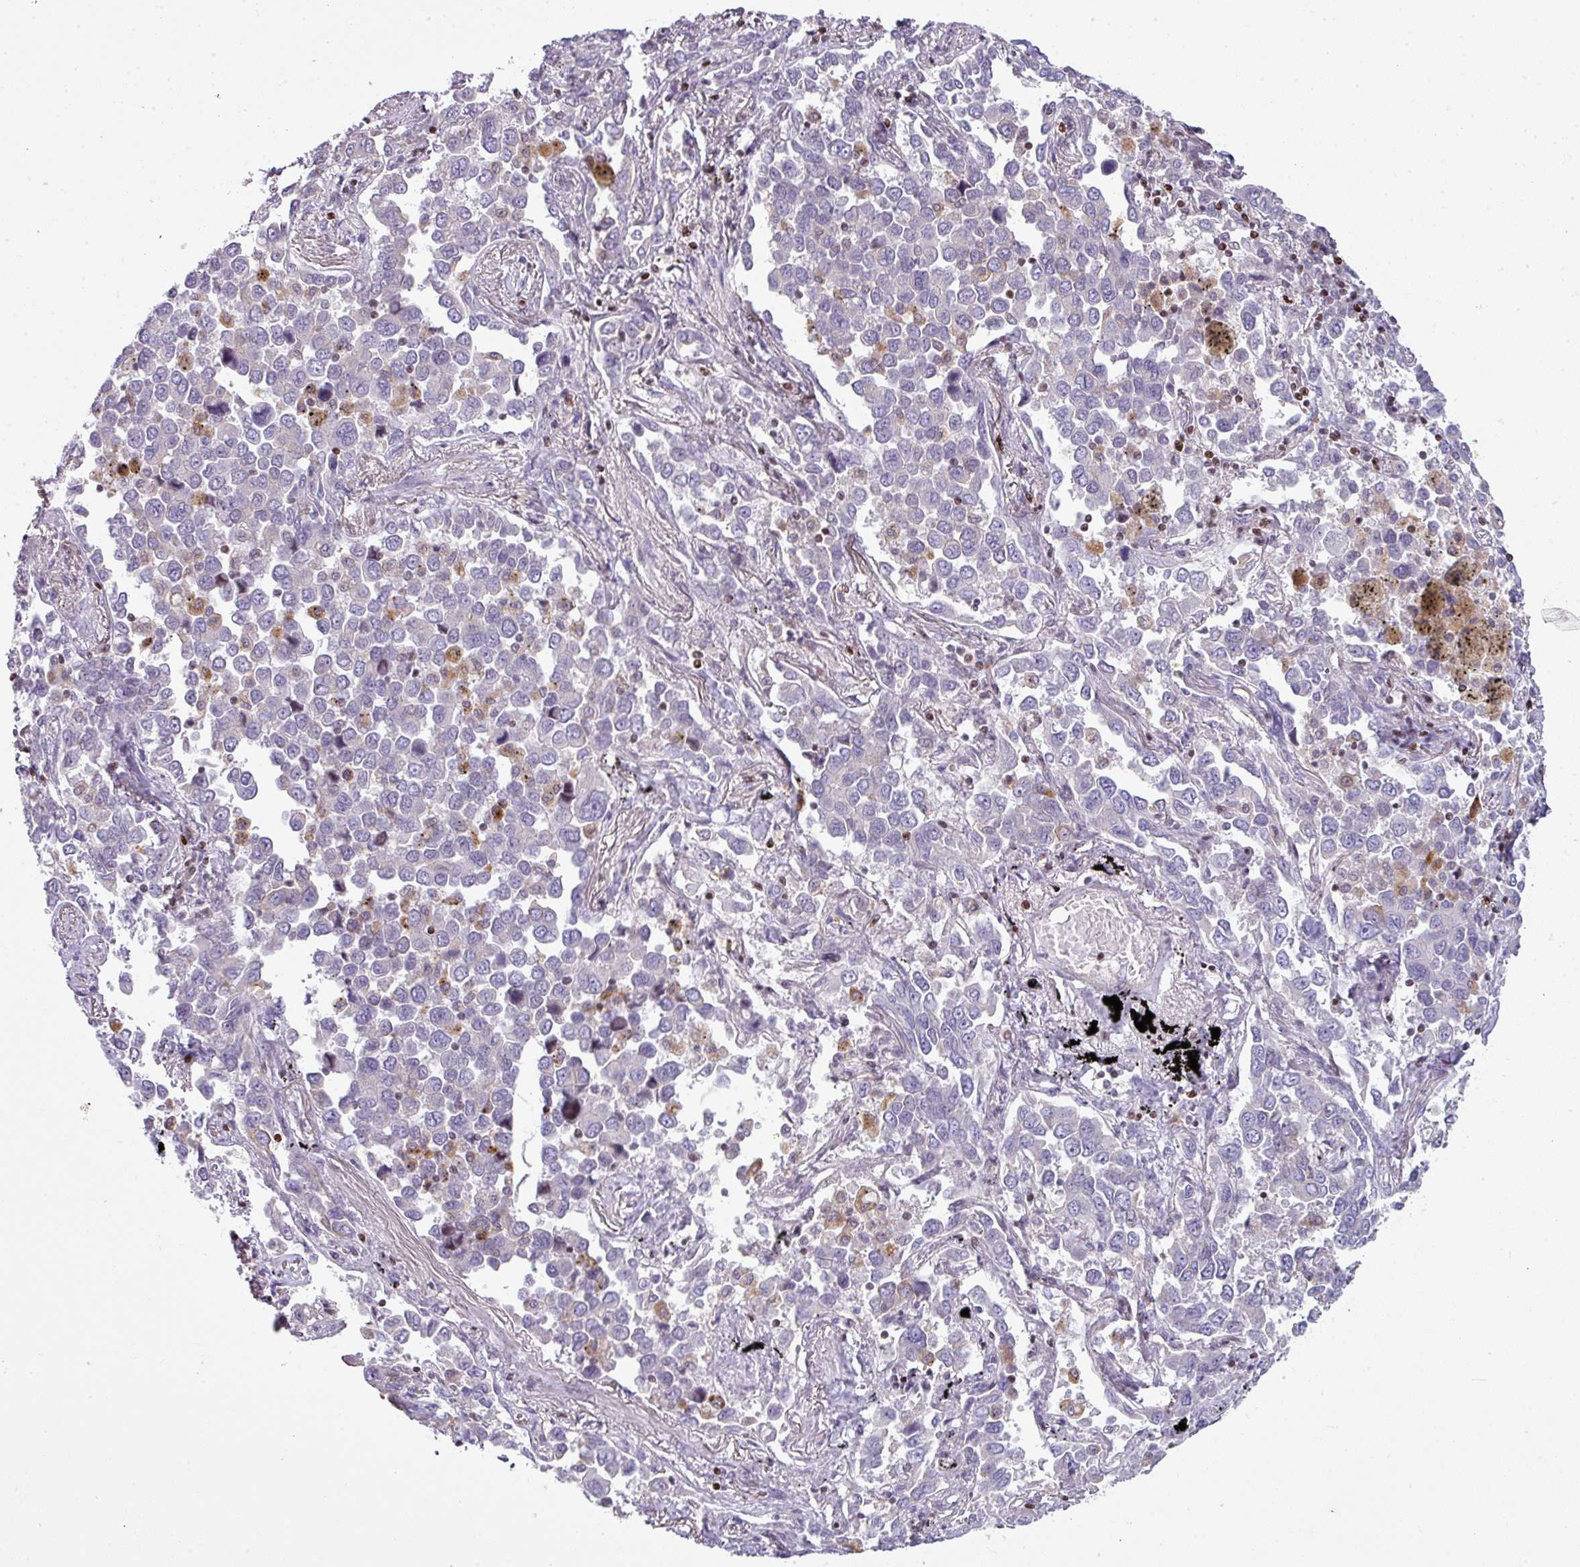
{"staining": {"intensity": "negative", "quantity": "none", "location": "none"}, "tissue": "lung cancer", "cell_type": "Tumor cells", "image_type": "cancer", "snomed": [{"axis": "morphology", "description": "Adenocarcinoma, NOS"}, {"axis": "topography", "description": "Lung"}], "caption": "Immunohistochemistry (IHC) of human lung cancer (adenocarcinoma) exhibits no positivity in tumor cells.", "gene": "STAT5A", "patient": {"sex": "male", "age": 67}}